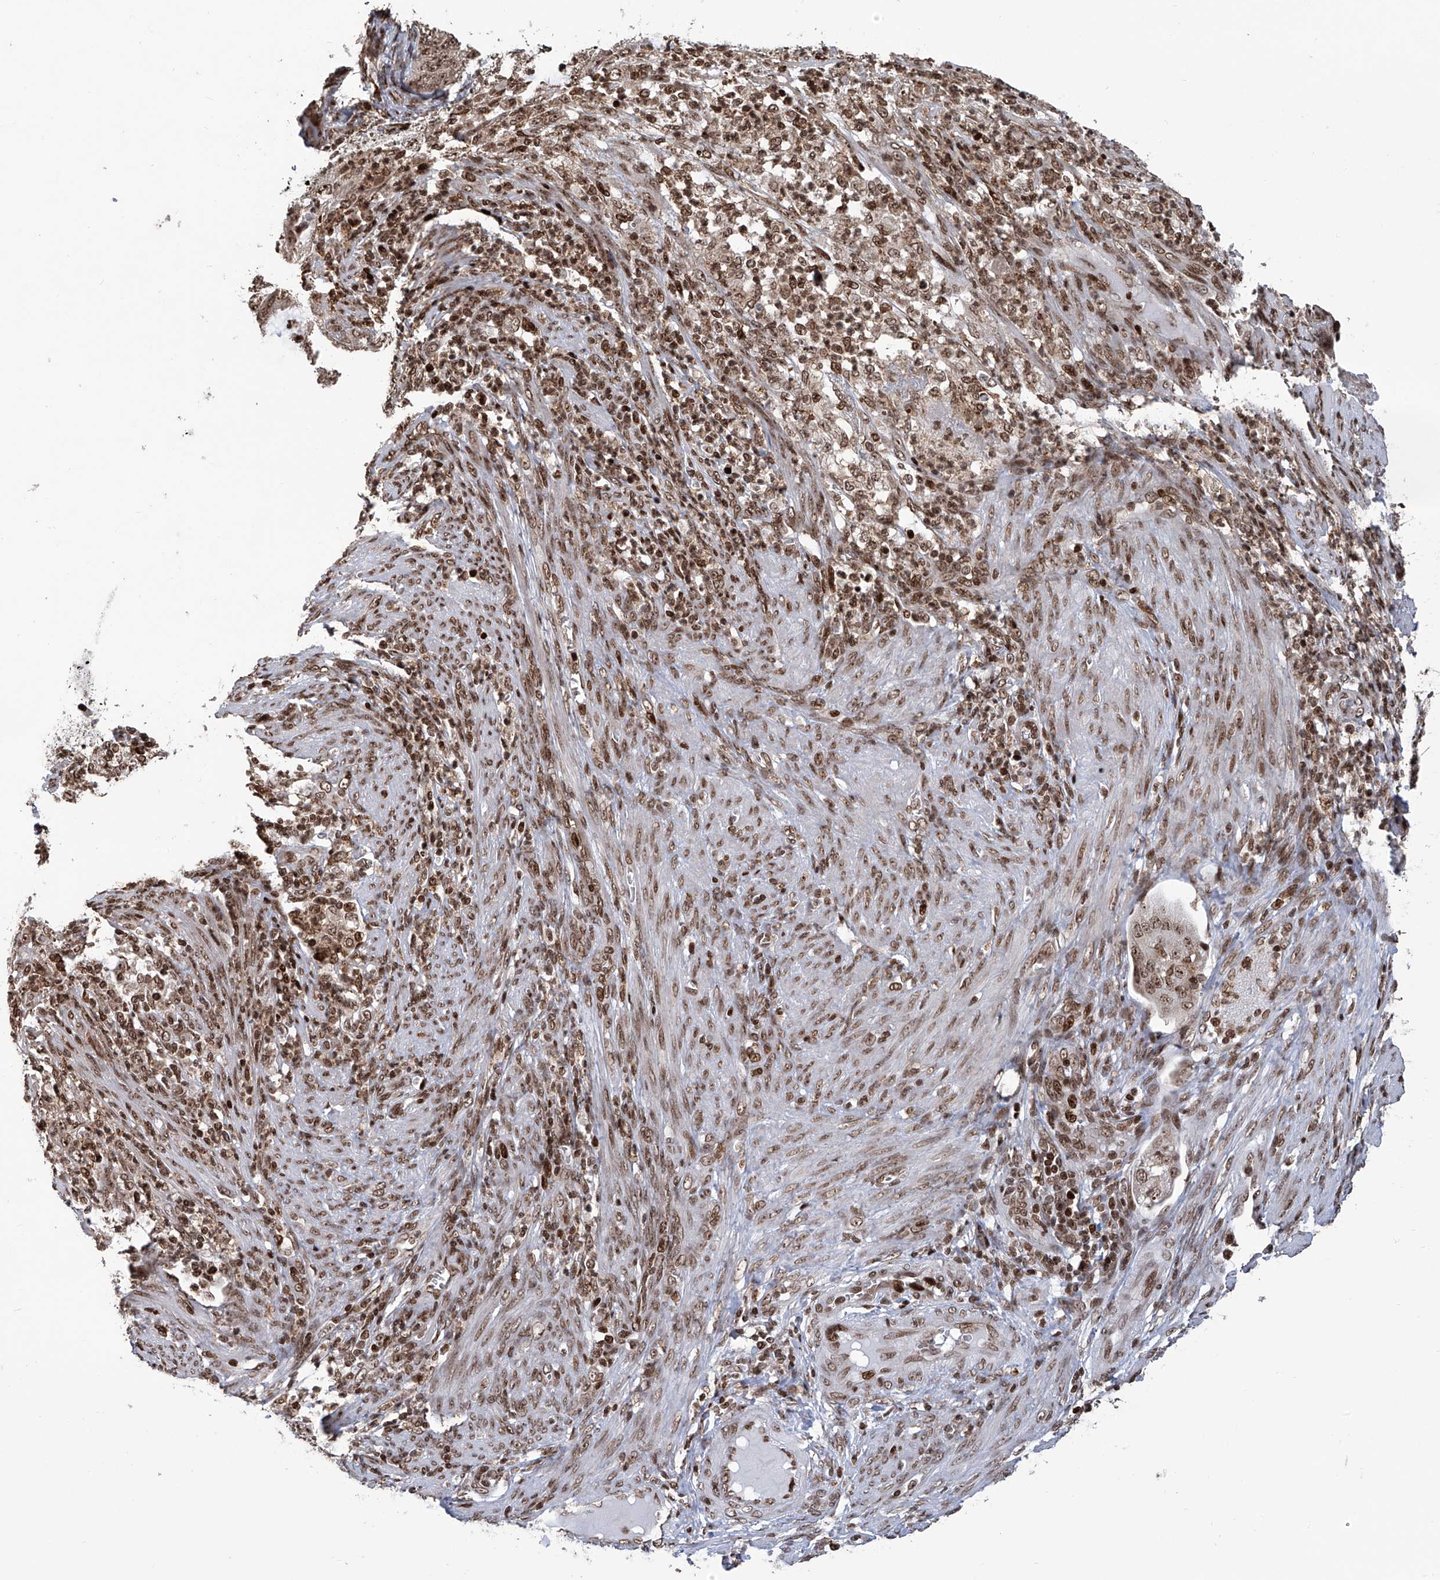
{"staining": {"intensity": "strong", "quantity": ">75%", "location": "nuclear"}, "tissue": "endometrial cancer", "cell_type": "Tumor cells", "image_type": "cancer", "snomed": [{"axis": "morphology", "description": "Adenocarcinoma, NOS"}, {"axis": "topography", "description": "Endometrium"}], "caption": "A brown stain highlights strong nuclear positivity of a protein in human endometrial adenocarcinoma tumor cells. The protein is shown in brown color, while the nuclei are stained blue.", "gene": "PAK1IP1", "patient": {"sex": "female", "age": 51}}